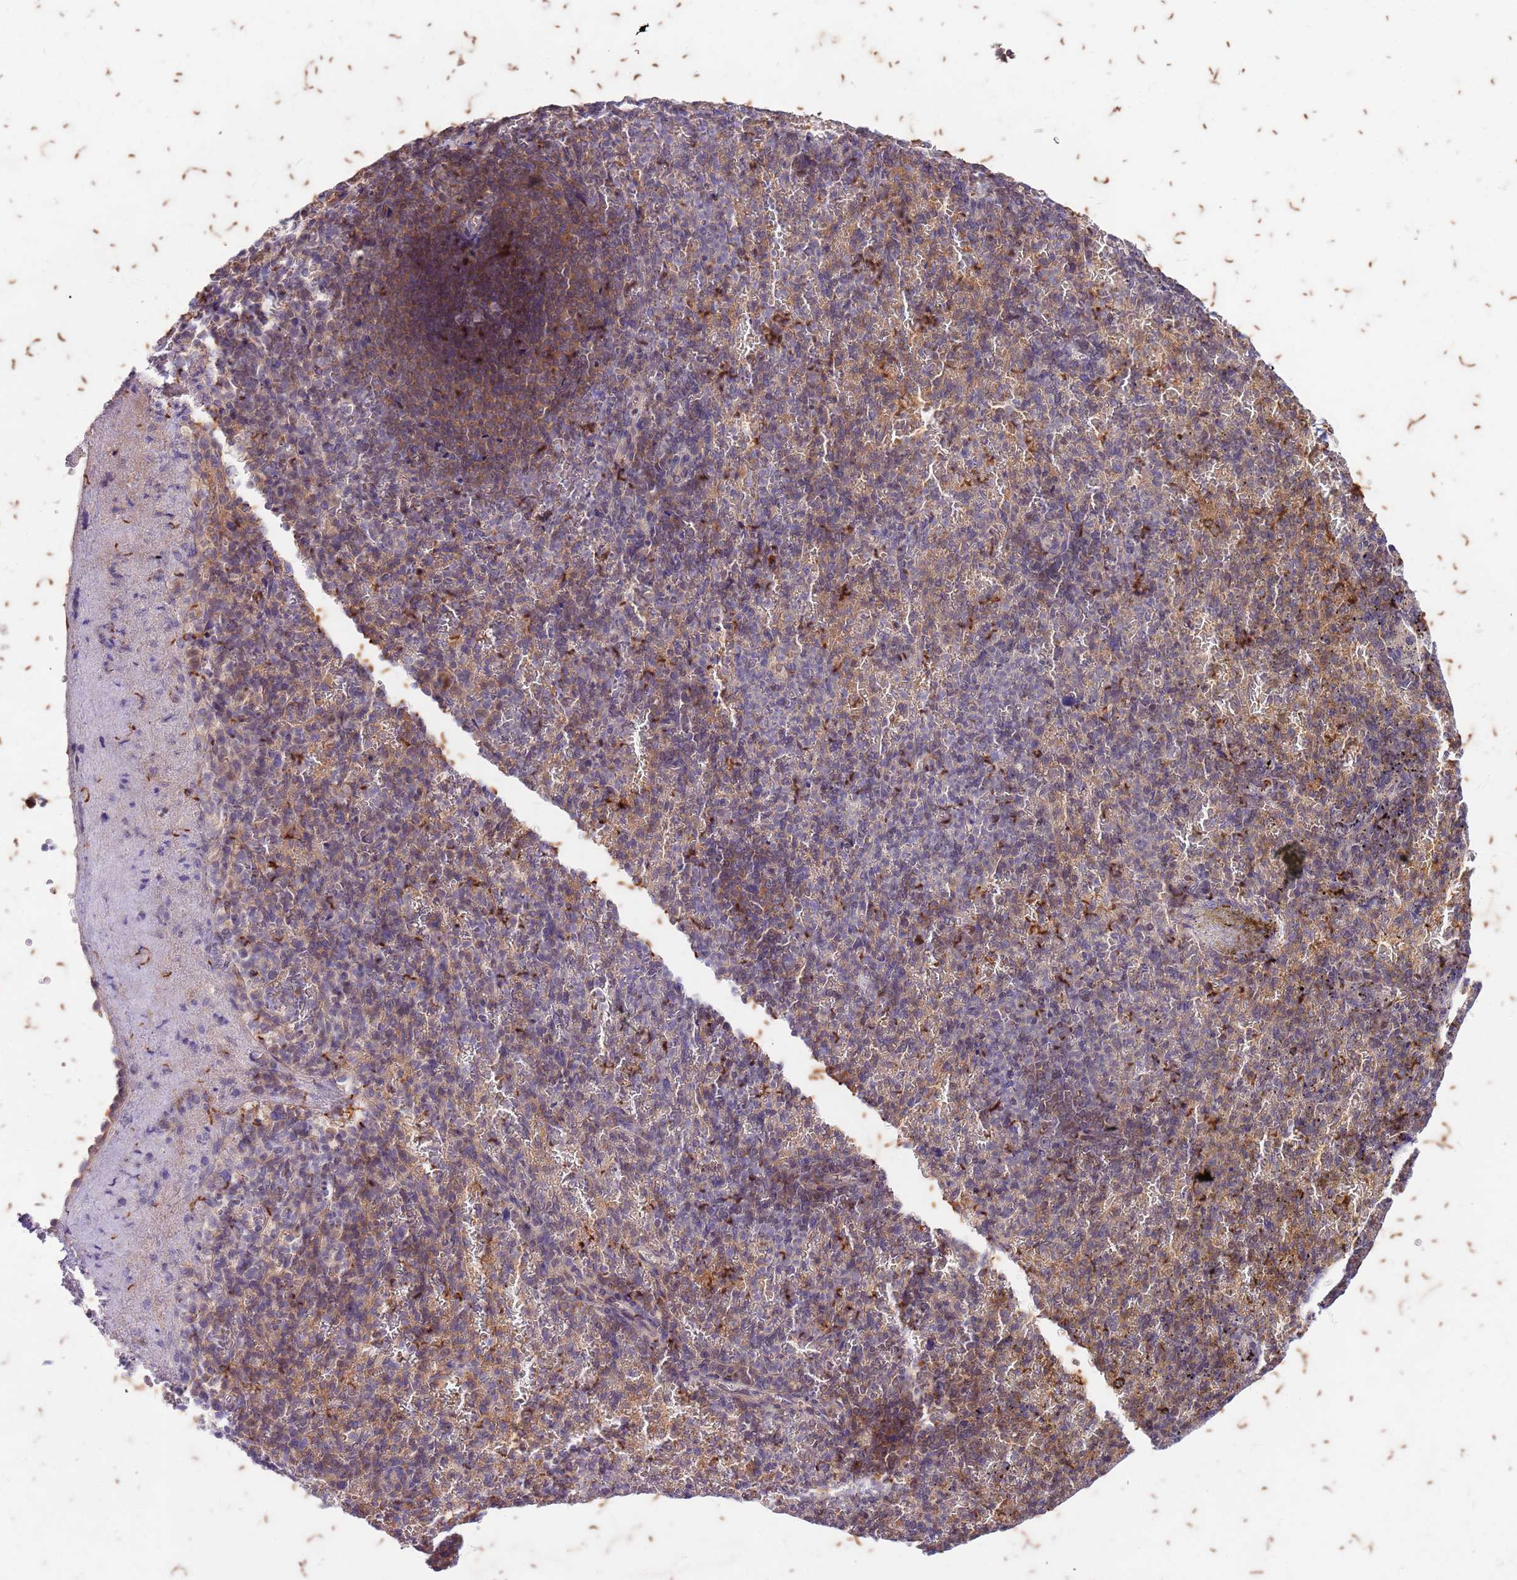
{"staining": {"intensity": "weak", "quantity": "25%-75%", "location": "cytoplasmic/membranous"}, "tissue": "spleen", "cell_type": "Cells in red pulp", "image_type": "normal", "snomed": [{"axis": "morphology", "description": "Normal tissue, NOS"}, {"axis": "topography", "description": "Spleen"}], "caption": "Immunohistochemistry micrograph of normal spleen: human spleen stained using immunohistochemistry shows low levels of weak protein expression localized specifically in the cytoplasmic/membranous of cells in red pulp, appearing as a cytoplasmic/membranous brown color.", "gene": "RAPGEF3", "patient": {"sex": "female", "age": 74}}